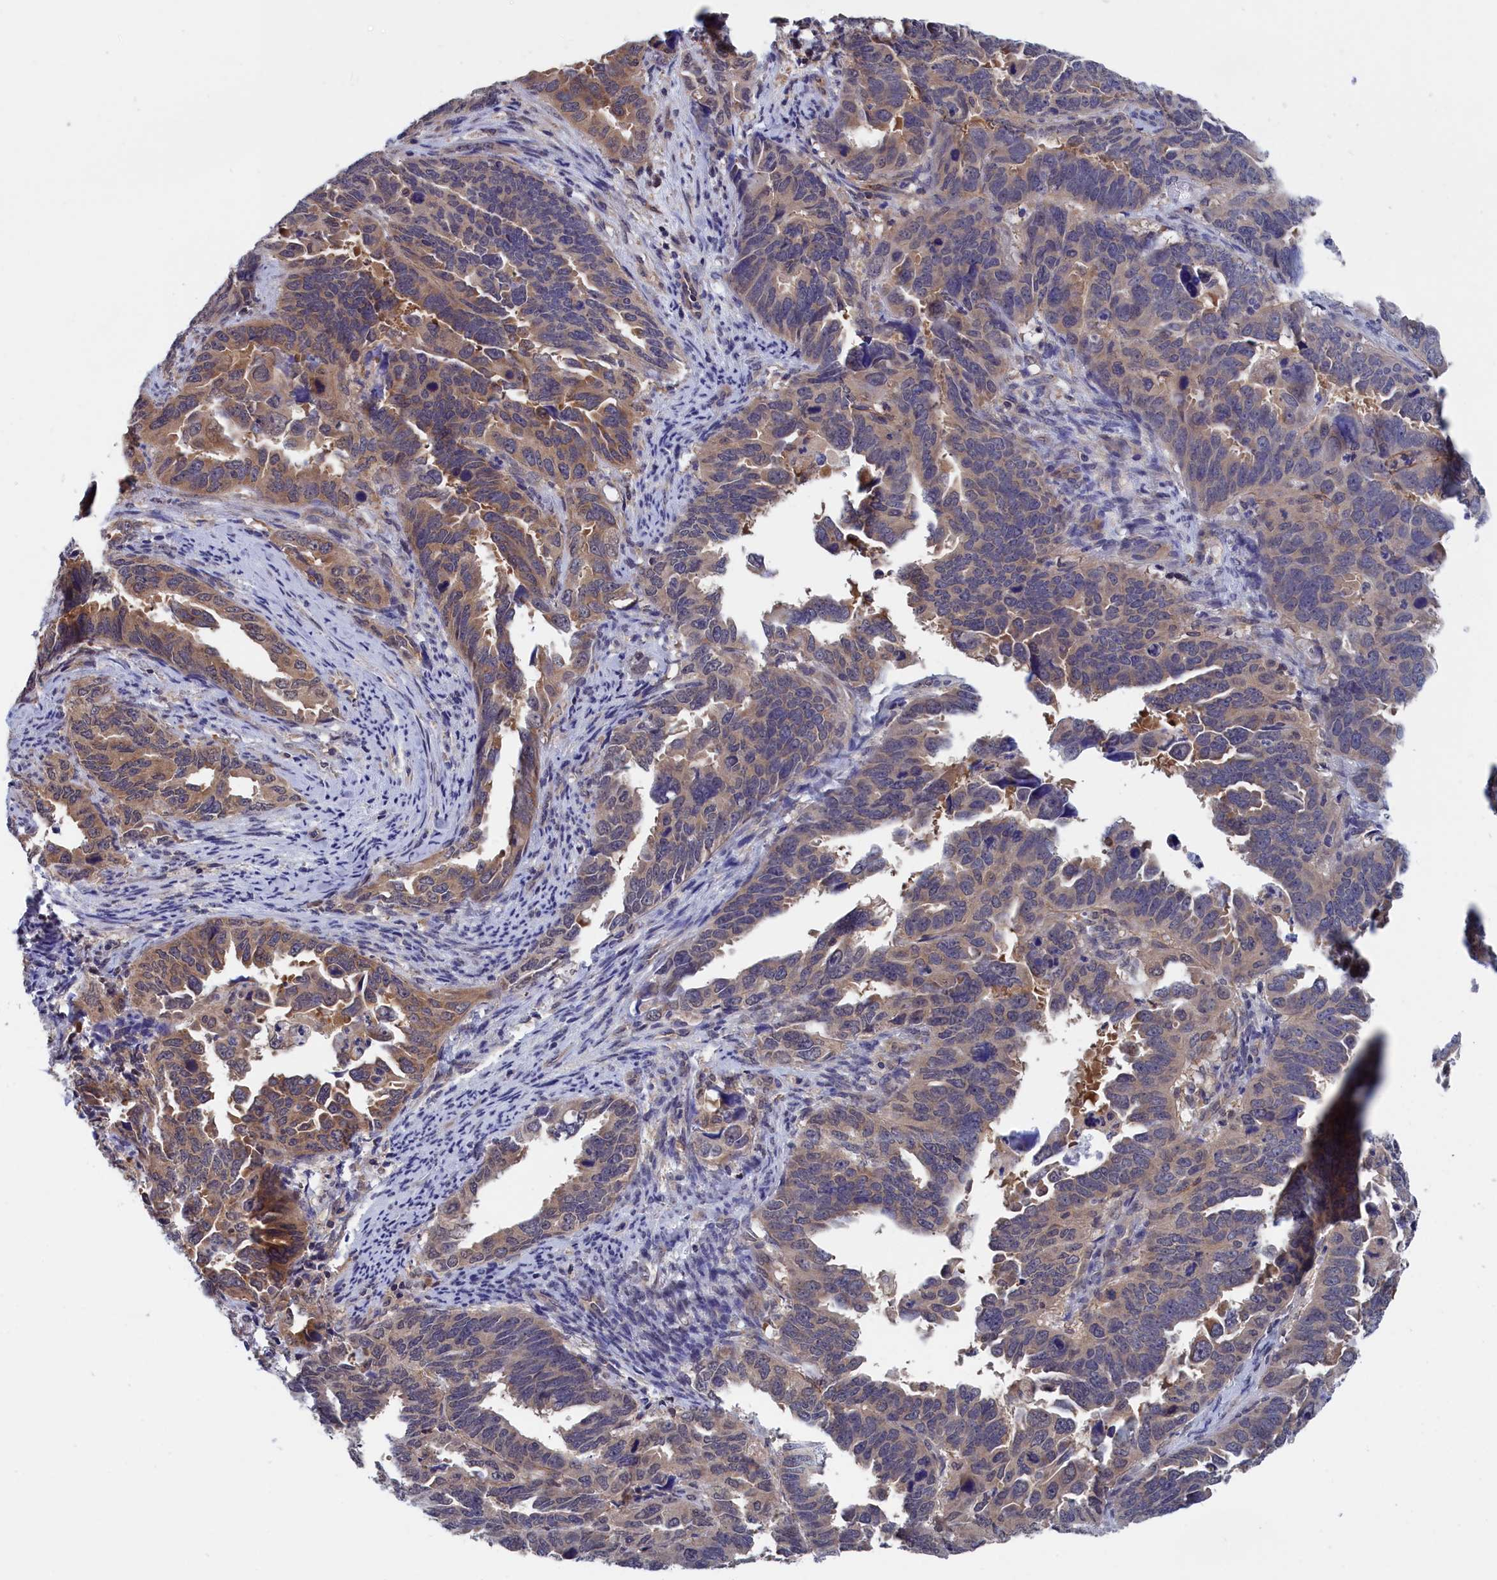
{"staining": {"intensity": "moderate", "quantity": "<25%", "location": "cytoplasmic/membranous"}, "tissue": "endometrial cancer", "cell_type": "Tumor cells", "image_type": "cancer", "snomed": [{"axis": "morphology", "description": "Adenocarcinoma, NOS"}, {"axis": "topography", "description": "Endometrium"}], "caption": "Brown immunohistochemical staining in human endometrial cancer displays moderate cytoplasmic/membranous expression in about <25% of tumor cells.", "gene": "PGP", "patient": {"sex": "female", "age": 65}}